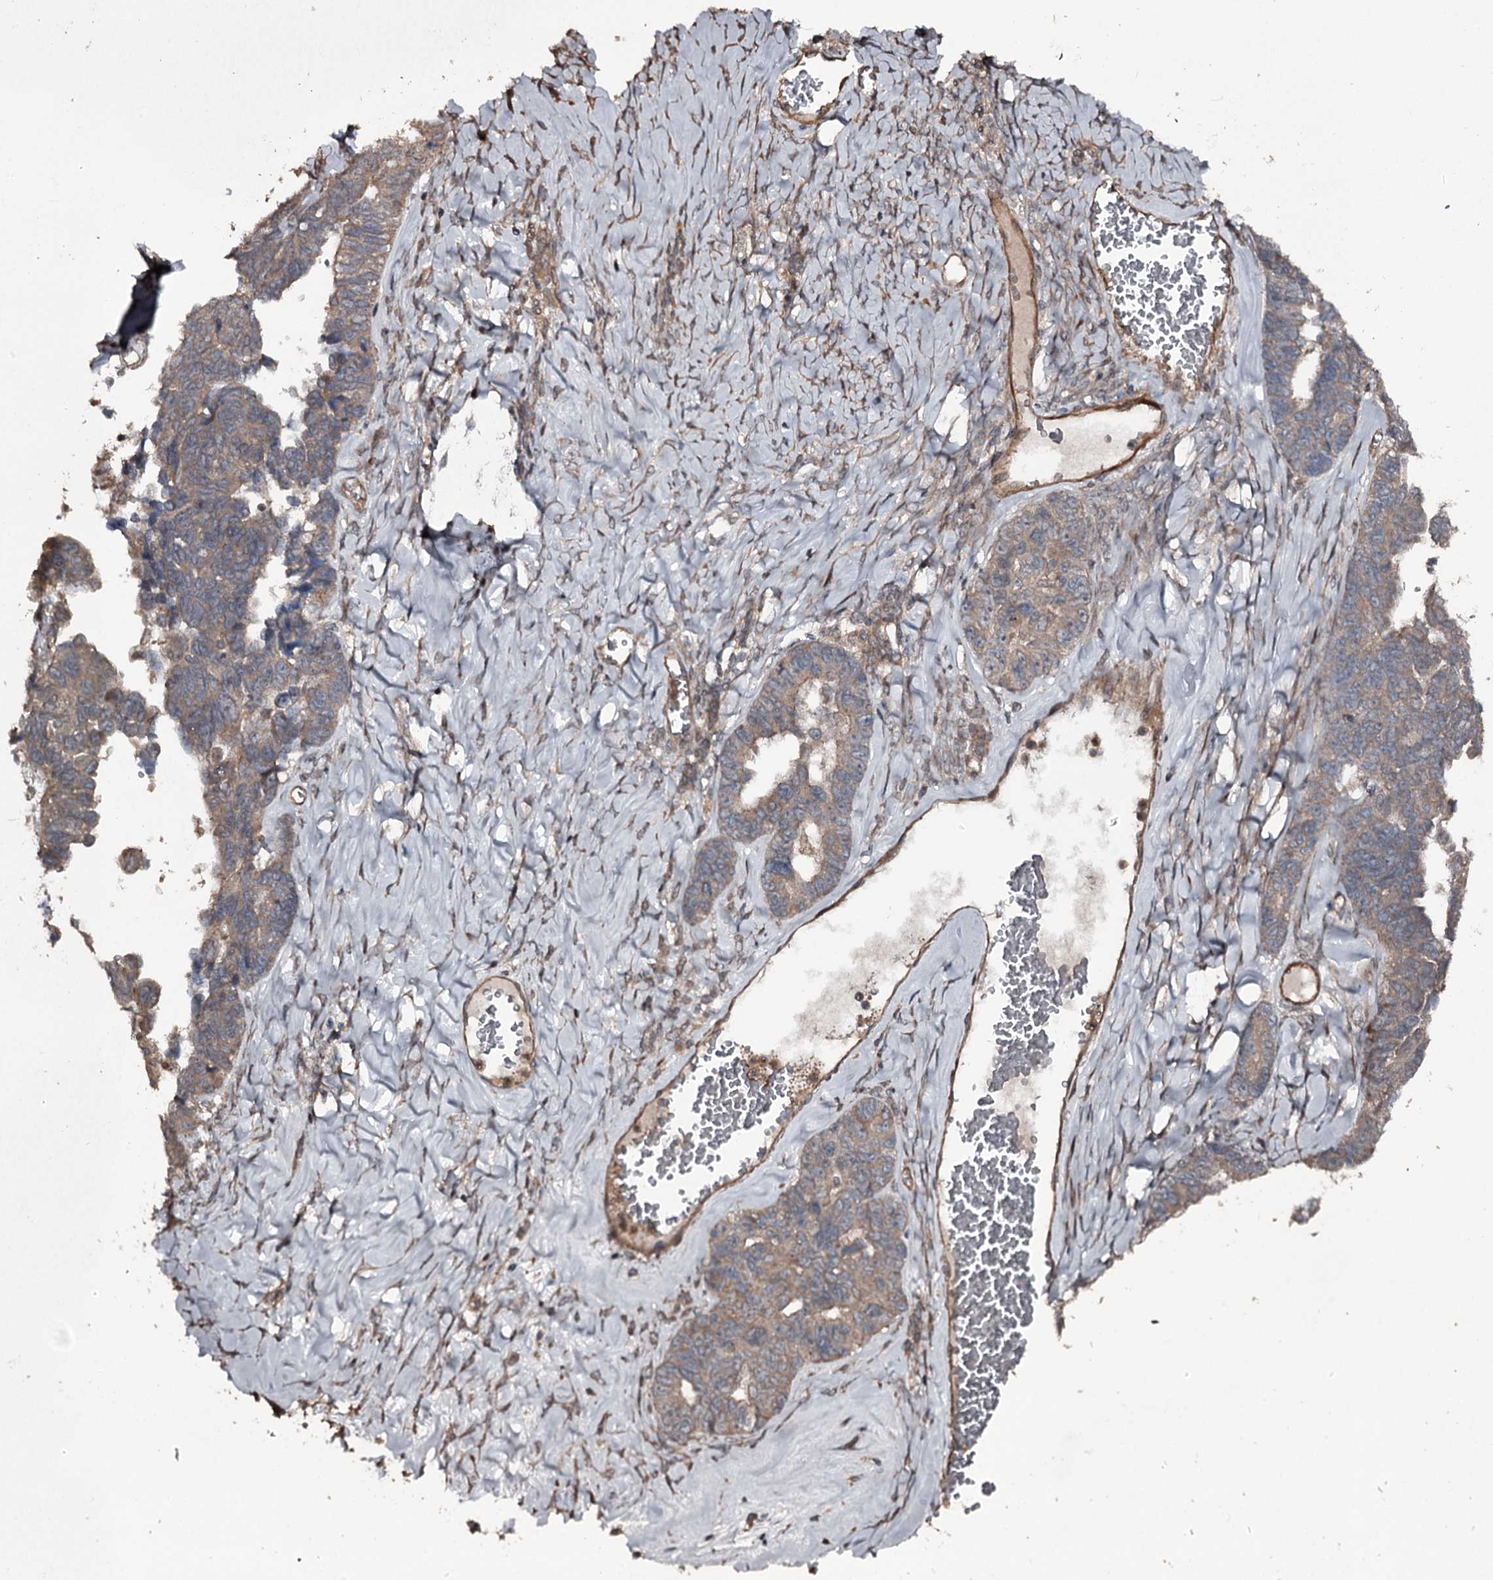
{"staining": {"intensity": "moderate", "quantity": "25%-75%", "location": "cytoplasmic/membranous"}, "tissue": "ovarian cancer", "cell_type": "Tumor cells", "image_type": "cancer", "snomed": [{"axis": "morphology", "description": "Cystadenocarcinoma, serous, NOS"}, {"axis": "topography", "description": "Ovary"}], "caption": "Serous cystadenocarcinoma (ovarian) tissue demonstrates moderate cytoplasmic/membranous expression in about 25%-75% of tumor cells, visualized by immunohistochemistry. The staining was performed using DAB, with brown indicating positive protein expression. Nuclei are stained blue with hematoxylin.", "gene": "RAB21", "patient": {"sex": "female", "age": 79}}